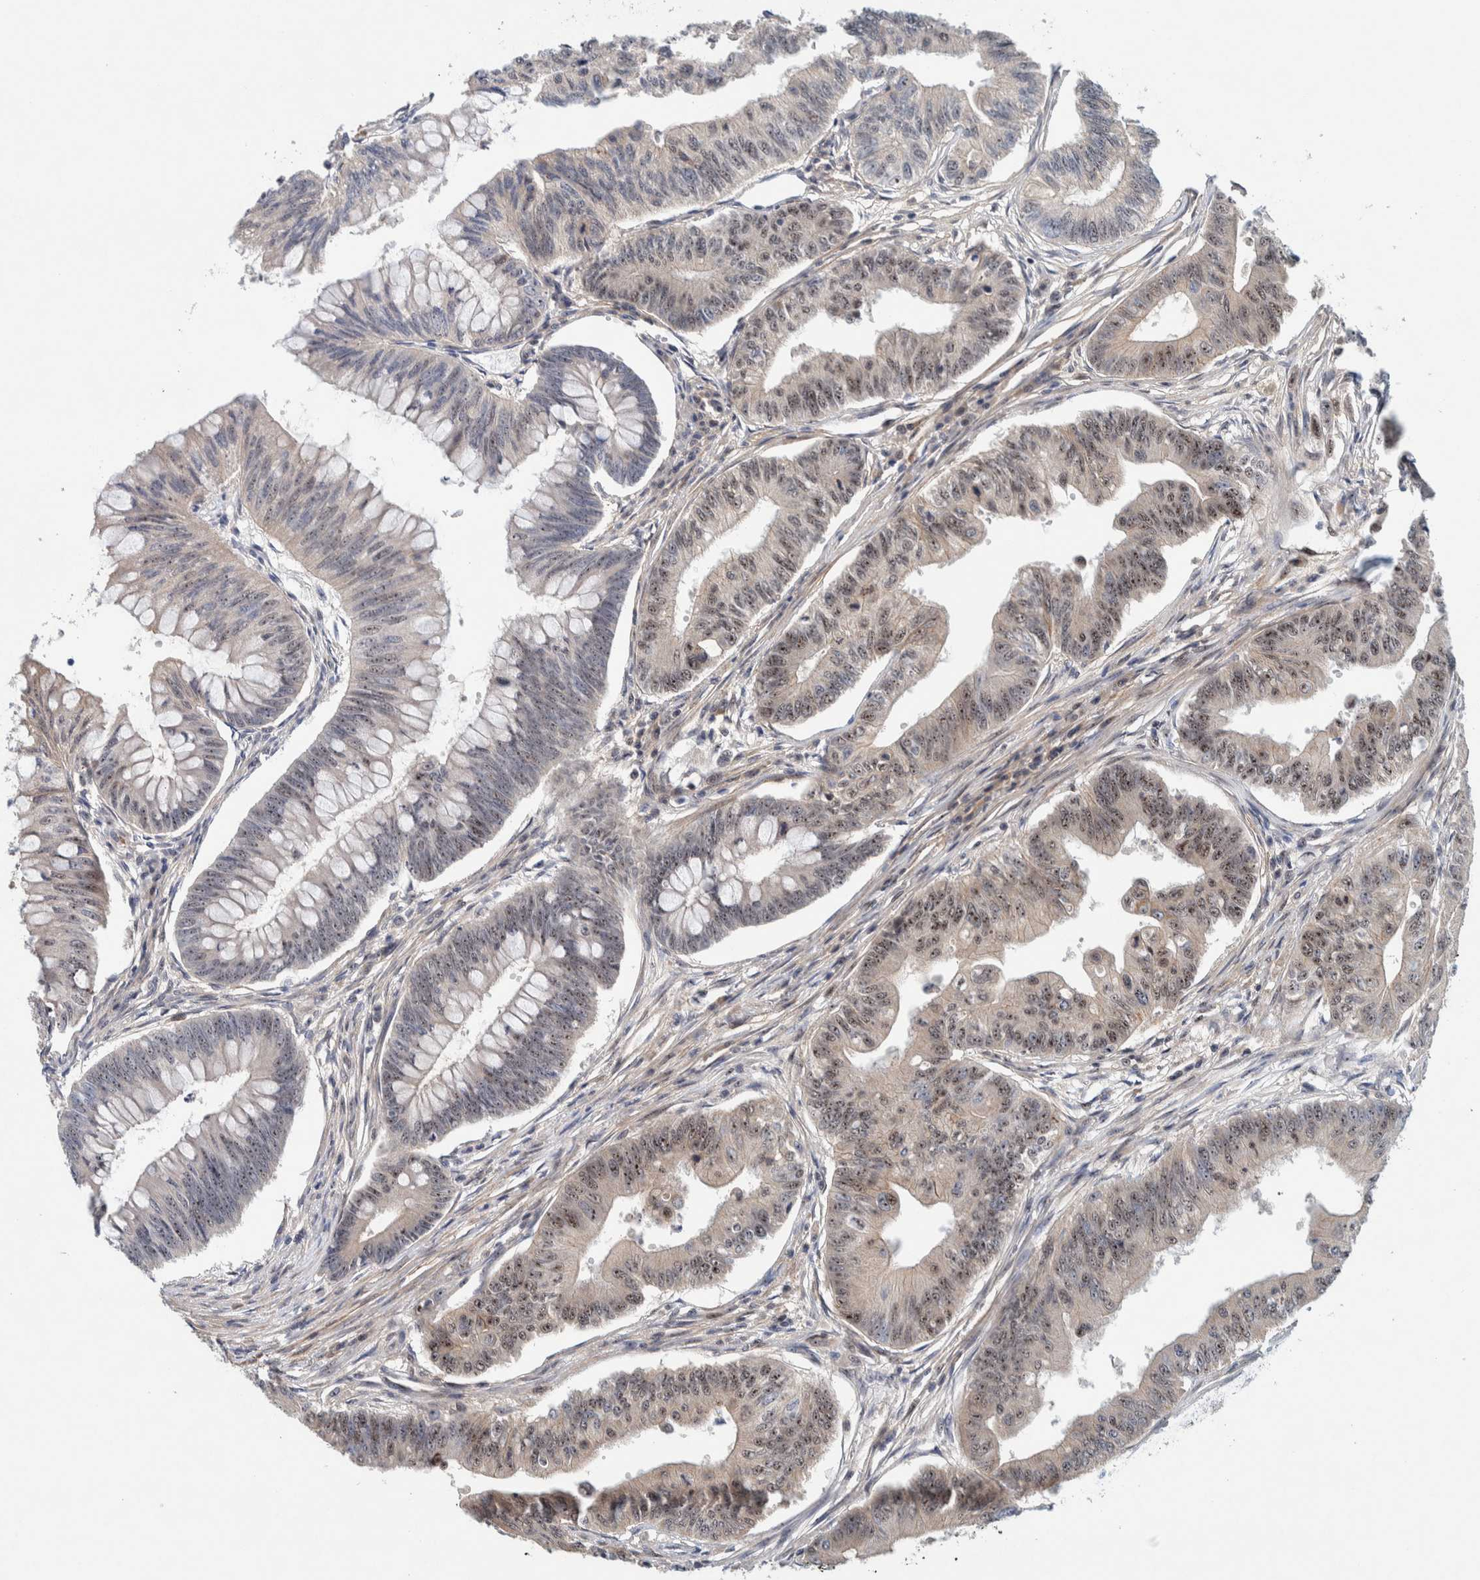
{"staining": {"intensity": "moderate", "quantity": ">75%", "location": "nuclear"}, "tissue": "colorectal cancer", "cell_type": "Tumor cells", "image_type": "cancer", "snomed": [{"axis": "morphology", "description": "Adenoma, NOS"}, {"axis": "morphology", "description": "Adenocarcinoma, NOS"}, {"axis": "topography", "description": "Colon"}], "caption": "The photomicrograph displays a brown stain indicating the presence of a protein in the nuclear of tumor cells in adenocarcinoma (colorectal). (DAB (3,3'-diaminobenzidine) = brown stain, brightfield microscopy at high magnification).", "gene": "NOL11", "patient": {"sex": "male", "age": 79}}